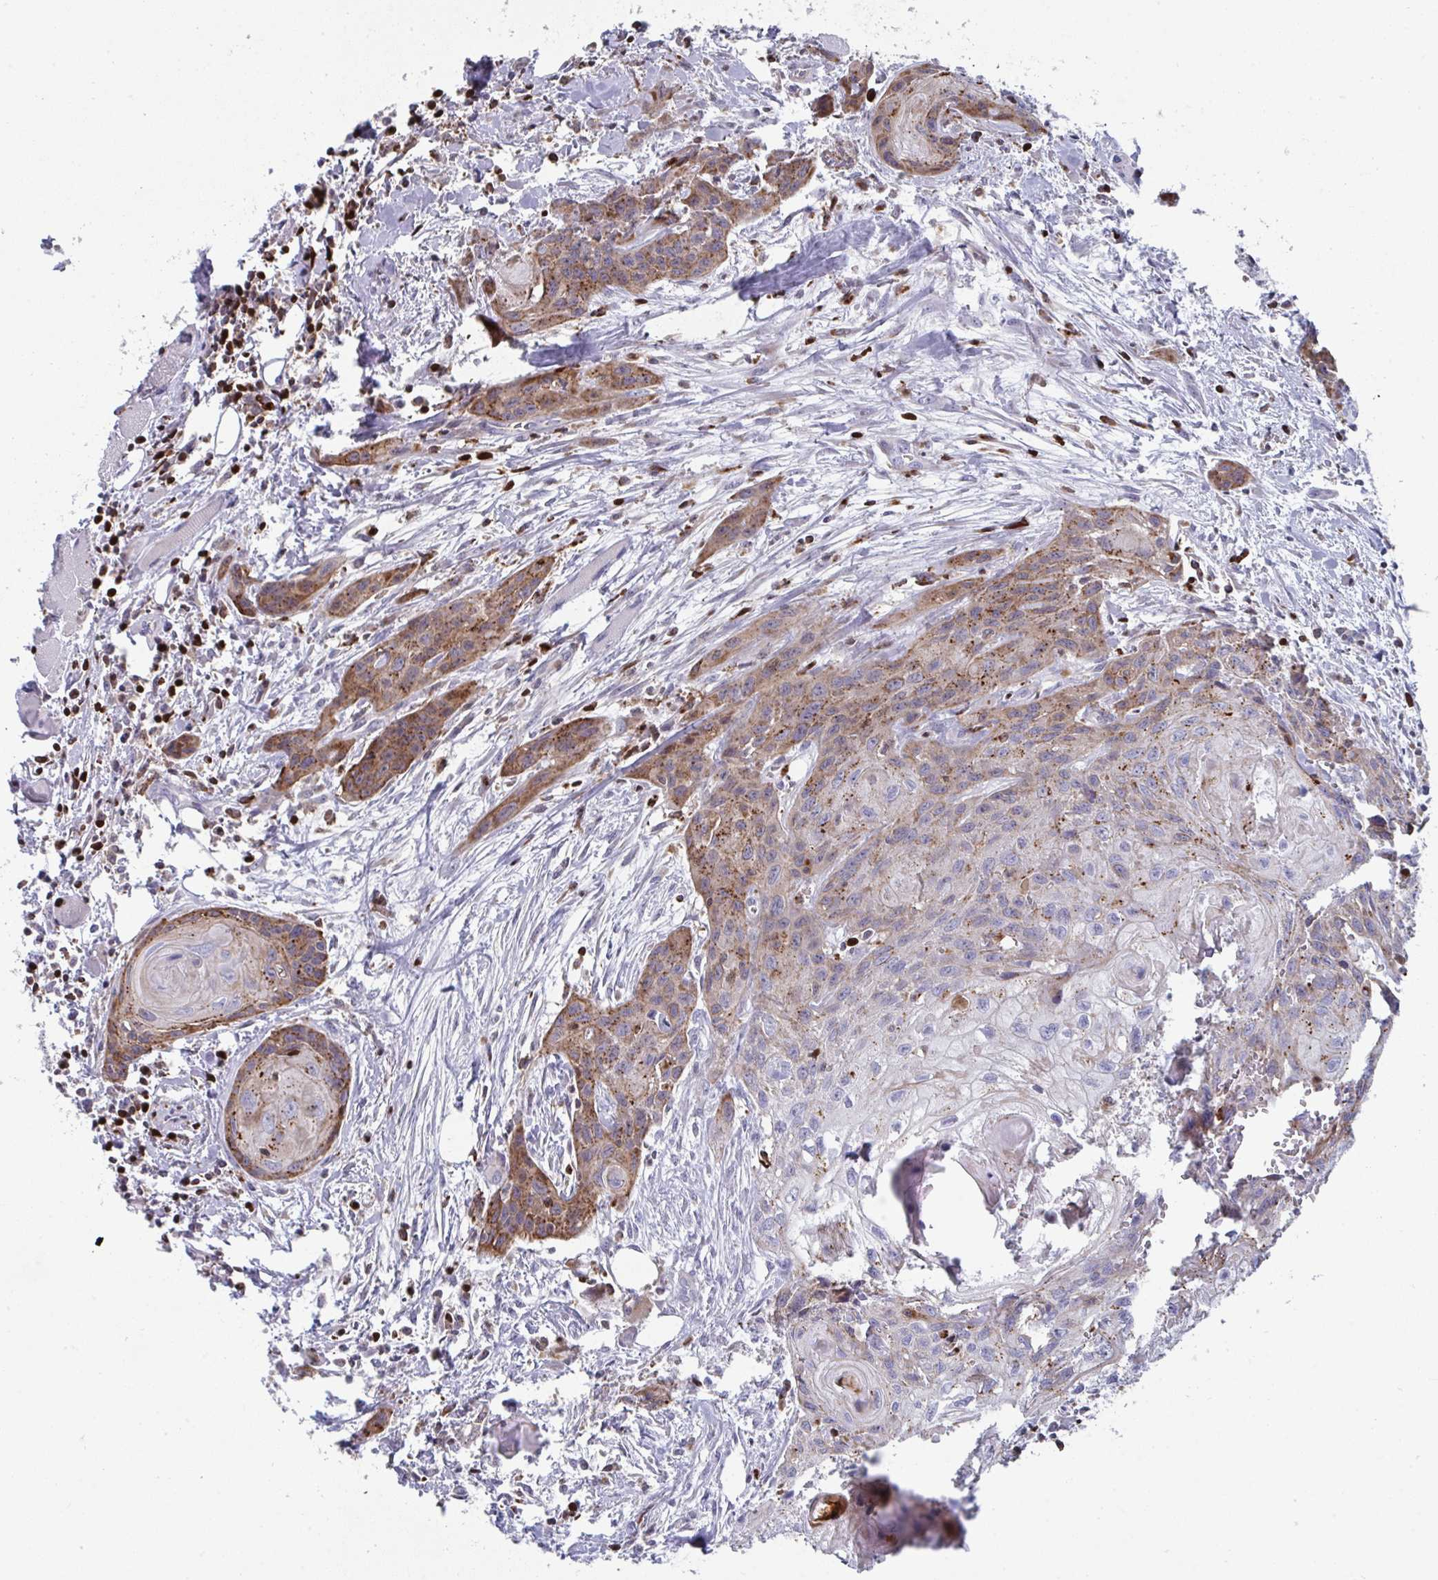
{"staining": {"intensity": "moderate", "quantity": "25%-75%", "location": "cytoplasmic/membranous"}, "tissue": "head and neck cancer", "cell_type": "Tumor cells", "image_type": "cancer", "snomed": [{"axis": "morphology", "description": "Squamous cell carcinoma, NOS"}, {"axis": "topography", "description": "Oral tissue"}, {"axis": "topography", "description": "Head-Neck"}], "caption": "Immunohistochemical staining of squamous cell carcinoma (head and neck) displays moderate cytoplasmic/membranous protein positivity in about 25%-75% of tumor cells.", "gene": "AOC2", "patient": {"sex": "male", "age": 58}}